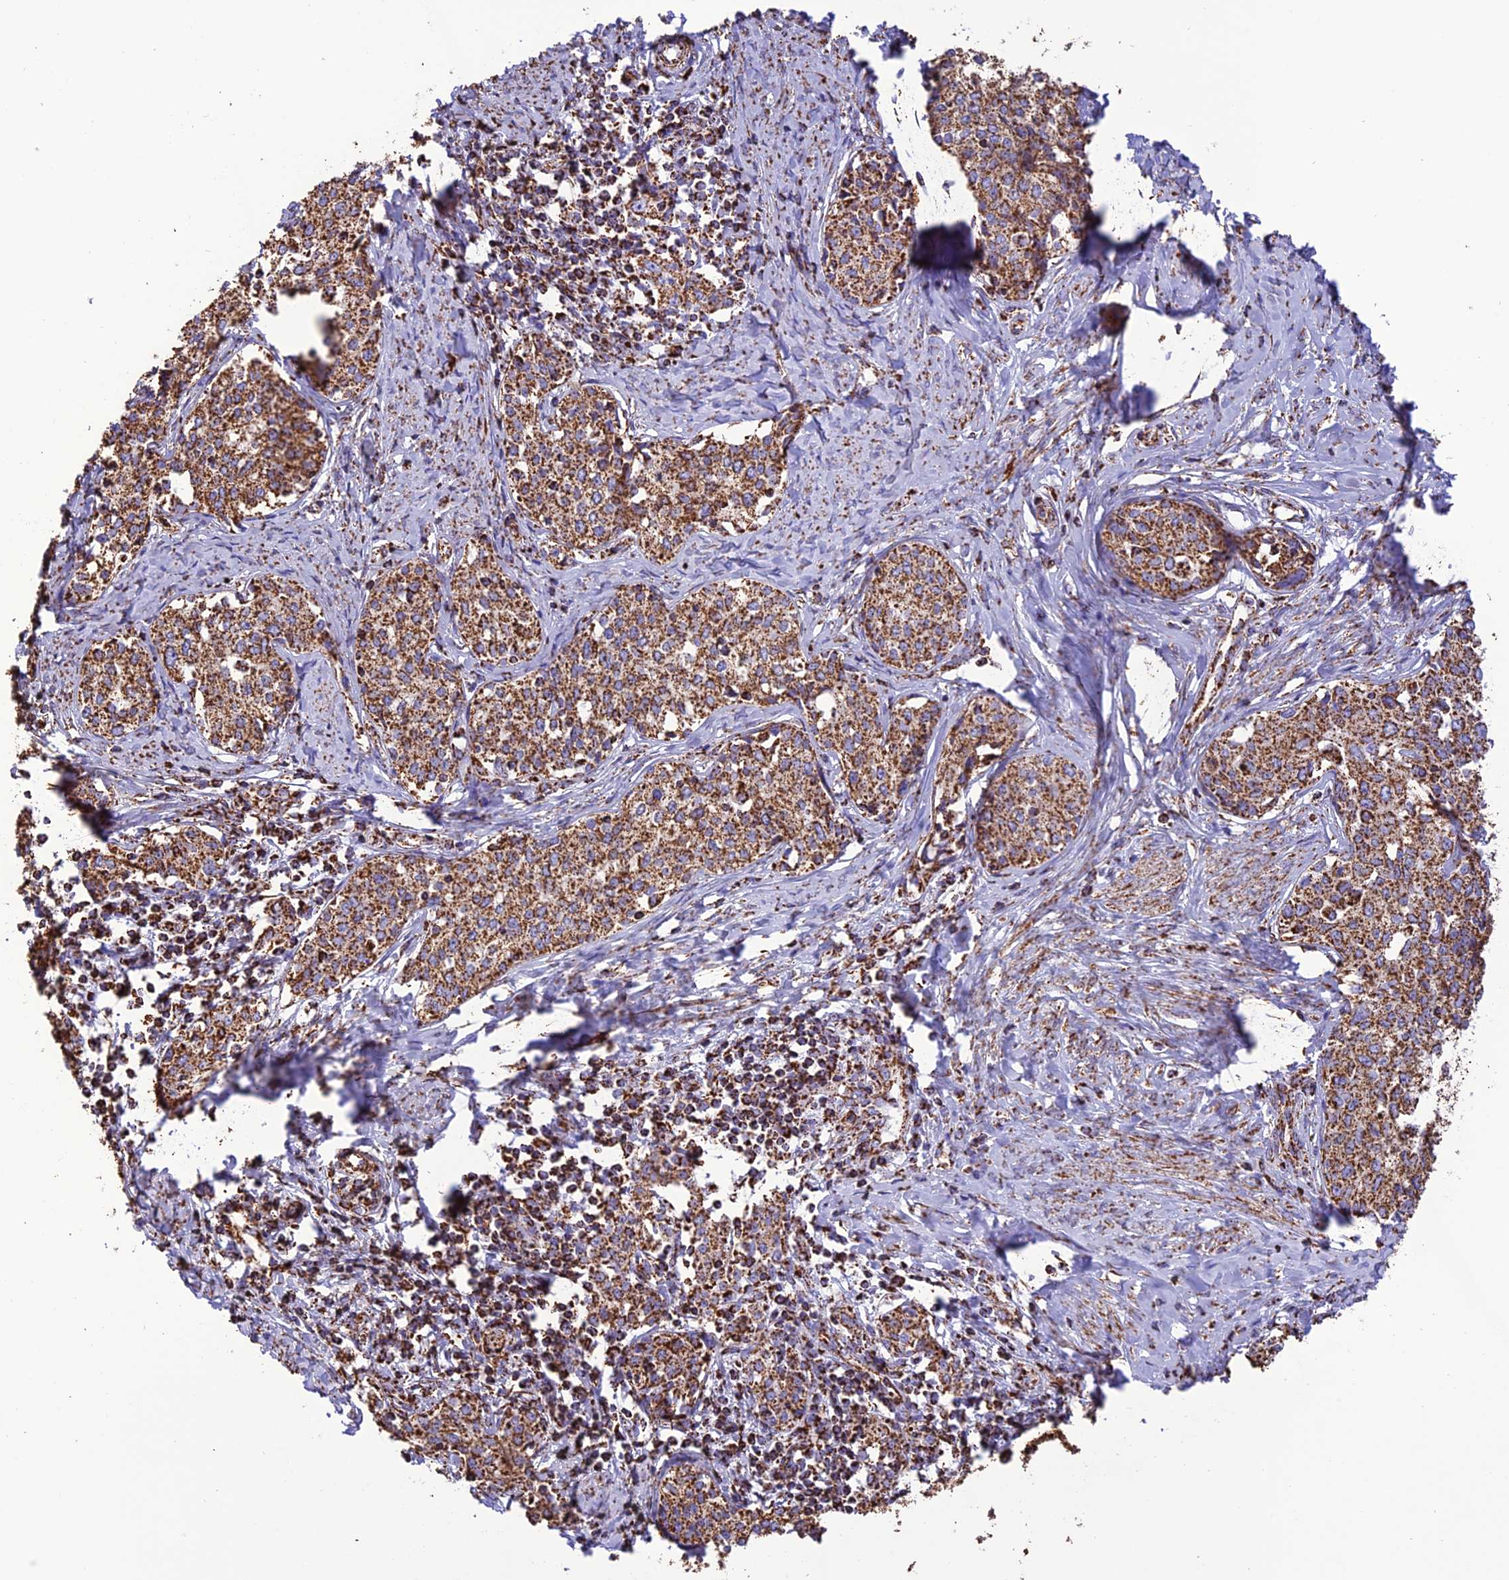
{"staining": {"intensity": "strong", "quantity": ">75%", "location": "cytoplasmic/membranous"}, "tissue": "cervical cancer", "cell_type": "Tumor cells", "image_type": "cancer", "snomed": [{"axis": "morphology", "description": "Squamous cell carcinoma, NOS"}, {"axis": "morphology", "description": "Adenocarcinoma, NOS"}, {"axis": "topography", "description": "Cervix"}], "caption": "Protein expression analysis of cervical cancer (squamous cell carcinoma) shows strong cytoplasmic/membranous staining in about >75% of tumor cells. (DAB (3,3'-diaminobenzidine) IHC with brightfield microscopy, high magnification).", "gene": "NDUFAF1", "patient": {"sex": "female", "age": 52}}